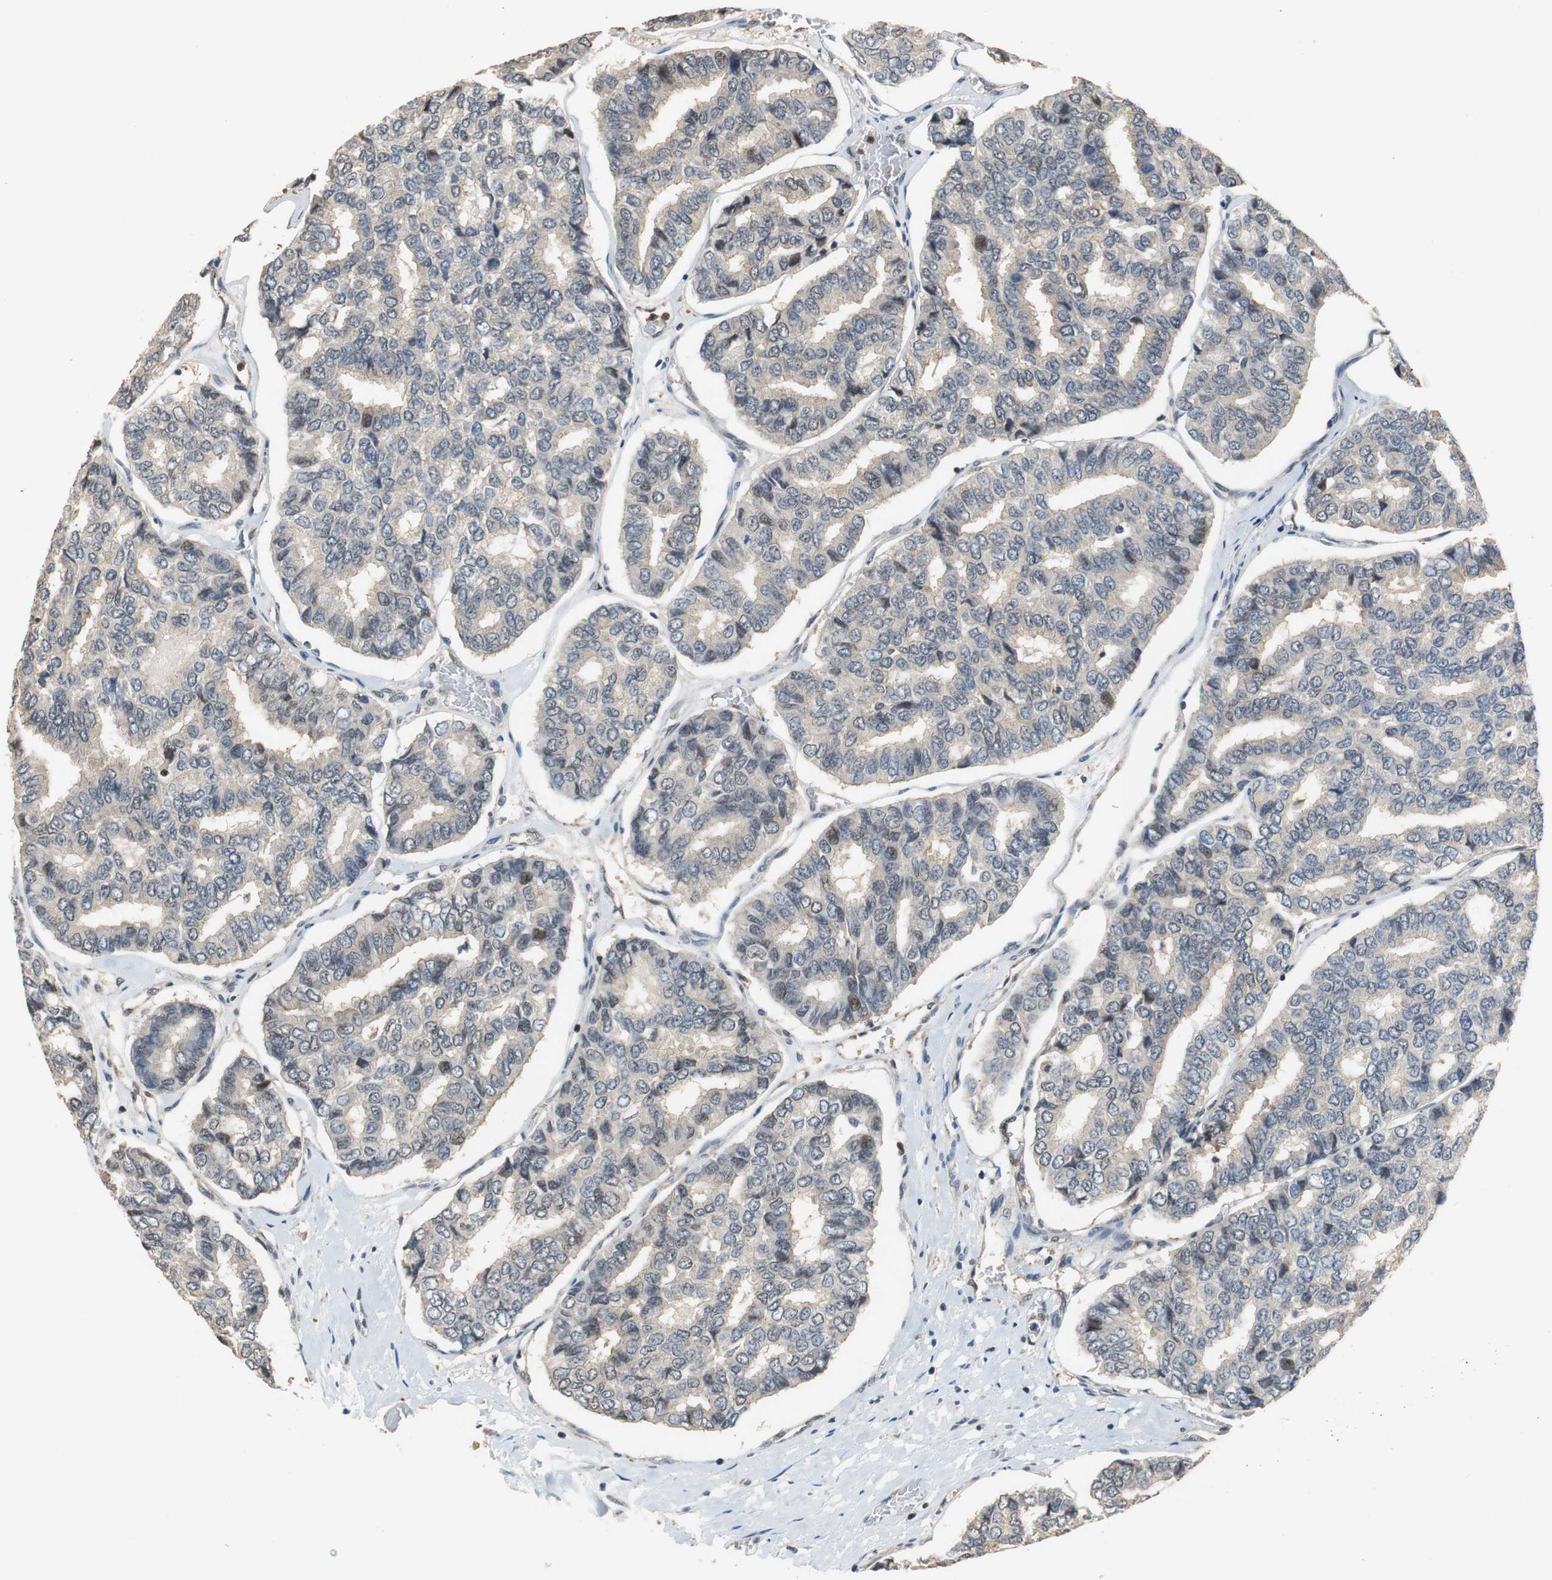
{"staining": {"intensity": "weak", "quantity": "25%-75%", "location": "cytoplasmic/membranous"}, "tissue": "thyroid cancer", "cell_type": "Tumor cells", "image_type": "cancer", "snomed": [{"axis": "morphology", "description": "Papillary adenocarcinoma, NOS"}, {"axis": "topography", "description": "Thyroid gland"}], "caption": "A high-resolution photomicrograph shows immunohistochemistry staining of thyroid papillary adenocarcinoma, which demonstrates weak cytoplasmic/membranous staining in about 25%-75% of tumor cells. The protein of interest is shown in brown color, while the nuclei are stained blue.", "gene": "GSDMD", "patient": {"sex": "female", "age": 35}}